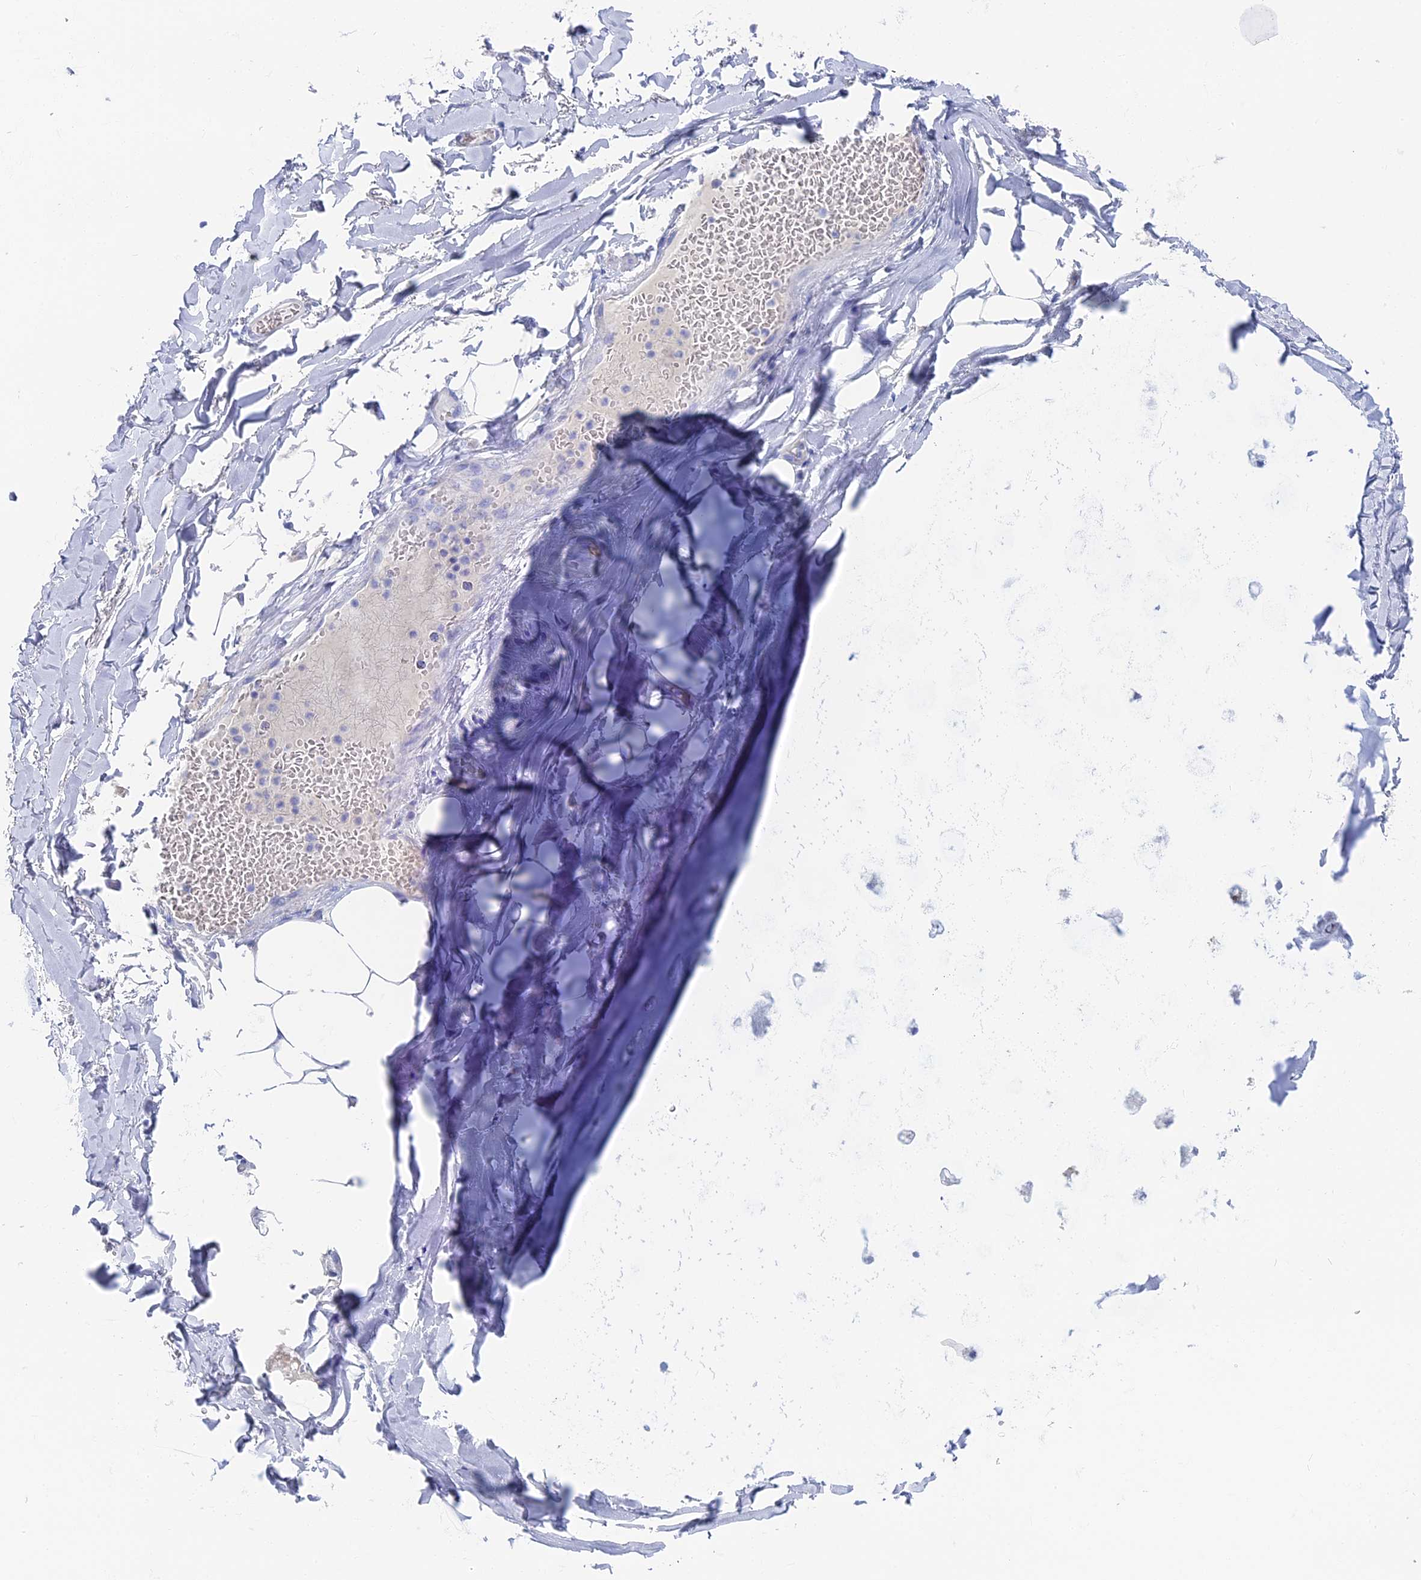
{"staining": {"intensity": "negative", "quantity": "none", "location": "none"}, "tissue": "adipose tissue", "cell_type": "Adipocytes", "image_type": "normal", "snomed": [{"axis": "morphology", "description": "Normal tissue, NOS"}, {"axis": "topography", "description": "Lymph node"}, {"axis": "topography", "description": "Cartilage tissue"}, {"axis": "topography", "description": "Bronchus"}], "caption": "IHC photomicrograph of unremarkable adipose tissue: adipose tissue stained with DAB shows no significant protein staining in adipocytes. (Brightfield microscopy of DAB (3,3'-diaminobenzidine) IHC at high magnification).", "gene": "UNC119", "patient": {"sex": "male", "age": 63}}